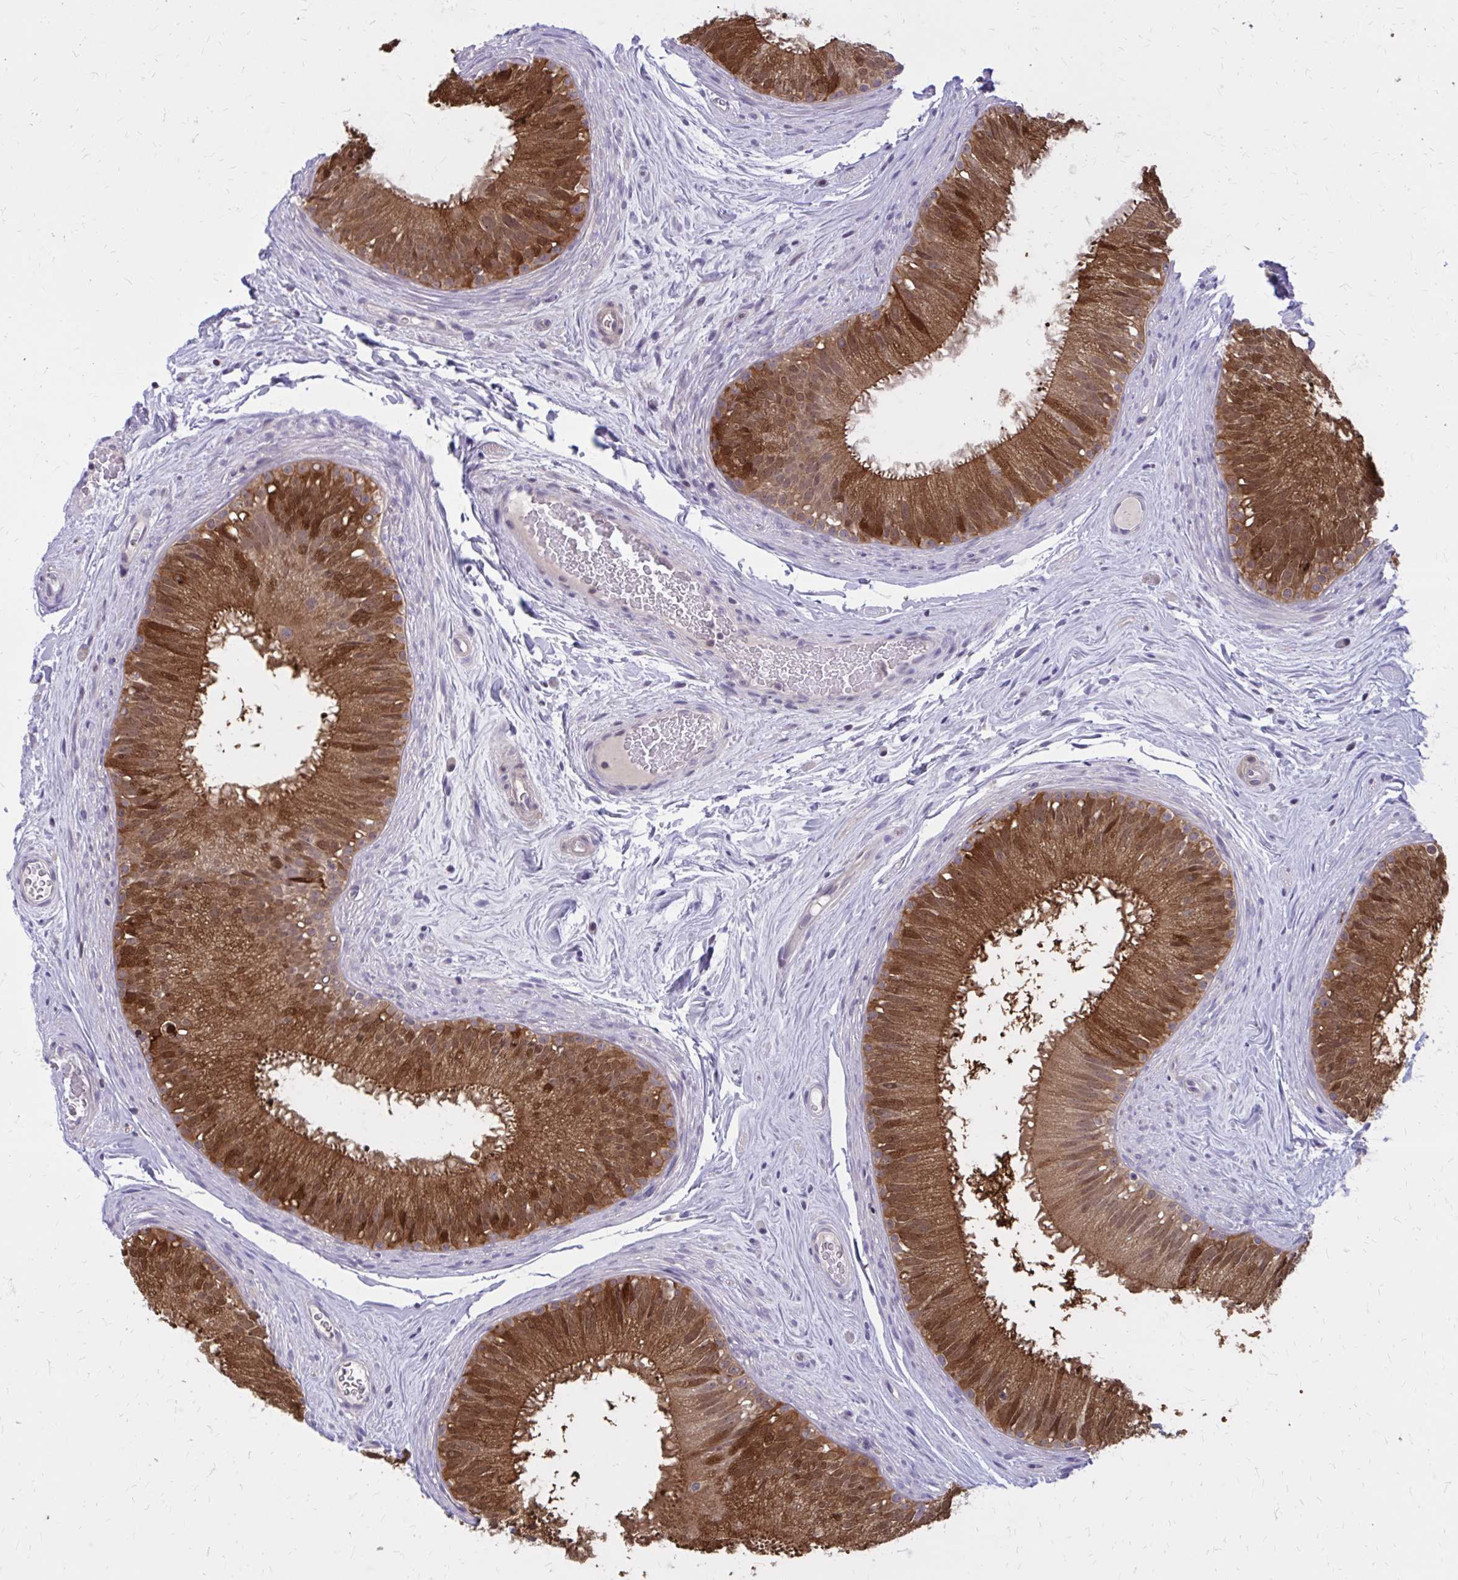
{"staining": {"intensity": "strong", "quantity": "25%-75%", "location": "cytoplasmic/membranous"}, "tissue": "epididymis", "cell_type": "Glandular cells", "image_type": "normal", "snomed": [{"axis": "morphology", "description": "Normal tissue, NOS"}, {"axis": "topography", "description": "Epididymis"}], "caption": "Immunohistochemistry histopathology image of normal epididymis: epididymis stained using immunohistochemistry (IHC) reveals high levels of strong protein expression localized specifically in the cytoplasmic/membranous of glandular cells, appearing as a cytoplasmic/membranous brown color.", "gene": "DBI", "patient": {"sex": "male", "age": 44}}